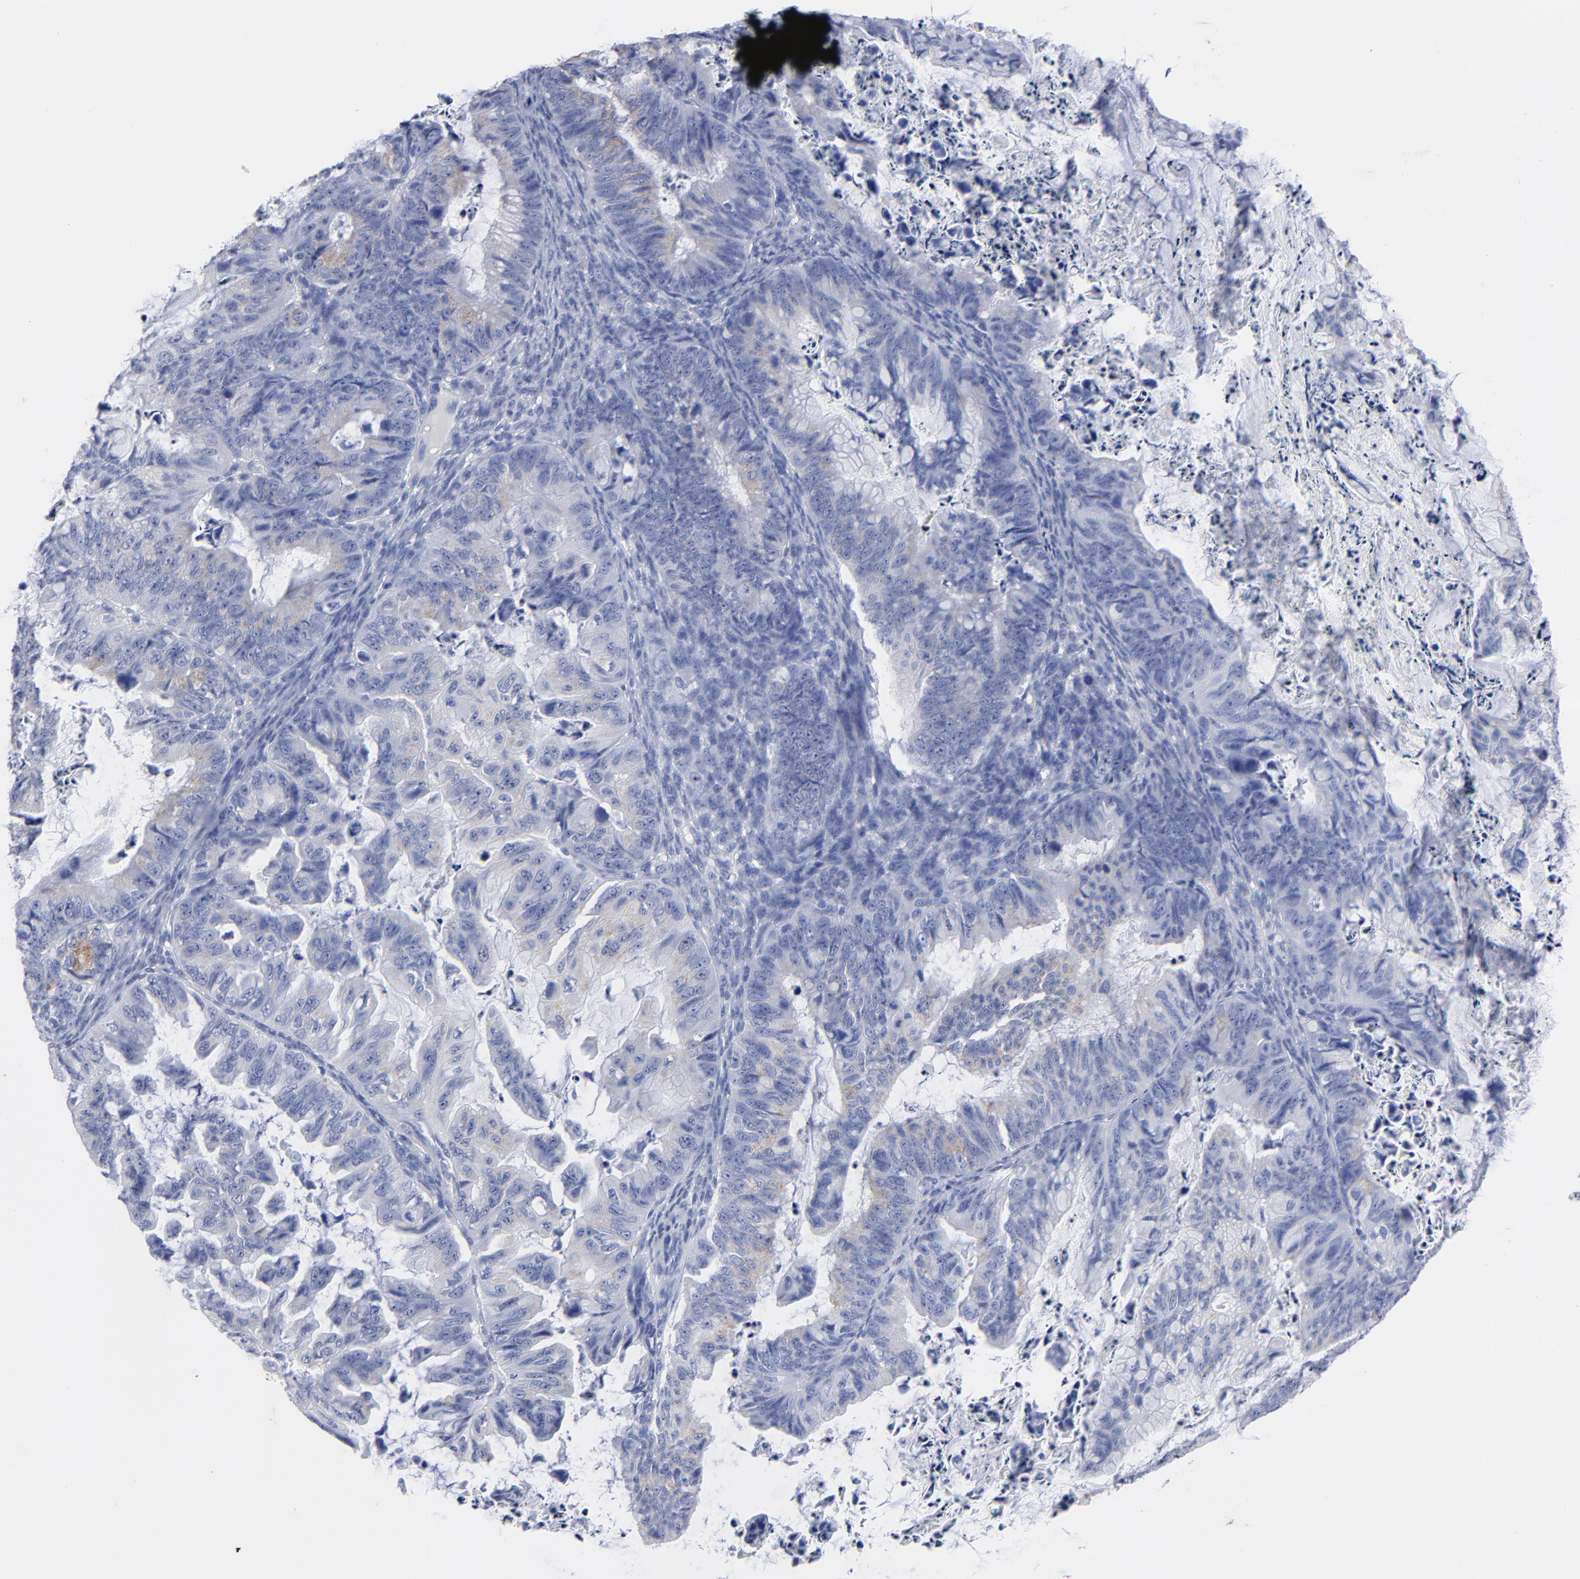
{"staining": {"intensity": "weak", "quantity": "<25%", "location": "cytoplasmic/membranous"}, "tissue": "ovarian cancer", "cell_type": "Tumor cells", "image_type": "cancer", "snomed": [{"axis": "morphology", "description": "Cystadenocarcinoma, mucinous, NOS"}, {"axis": "topography", "description": "Ovary"}], "caption": "Immunohistochemistry of human ovarian cancer (mucinous cystadenocarcinoma) exhibits no positivity in tumor cells. Nuclei are stained in blue.", "gene": "CNTN3", "patient": {"sex": "female", "age": 36}}